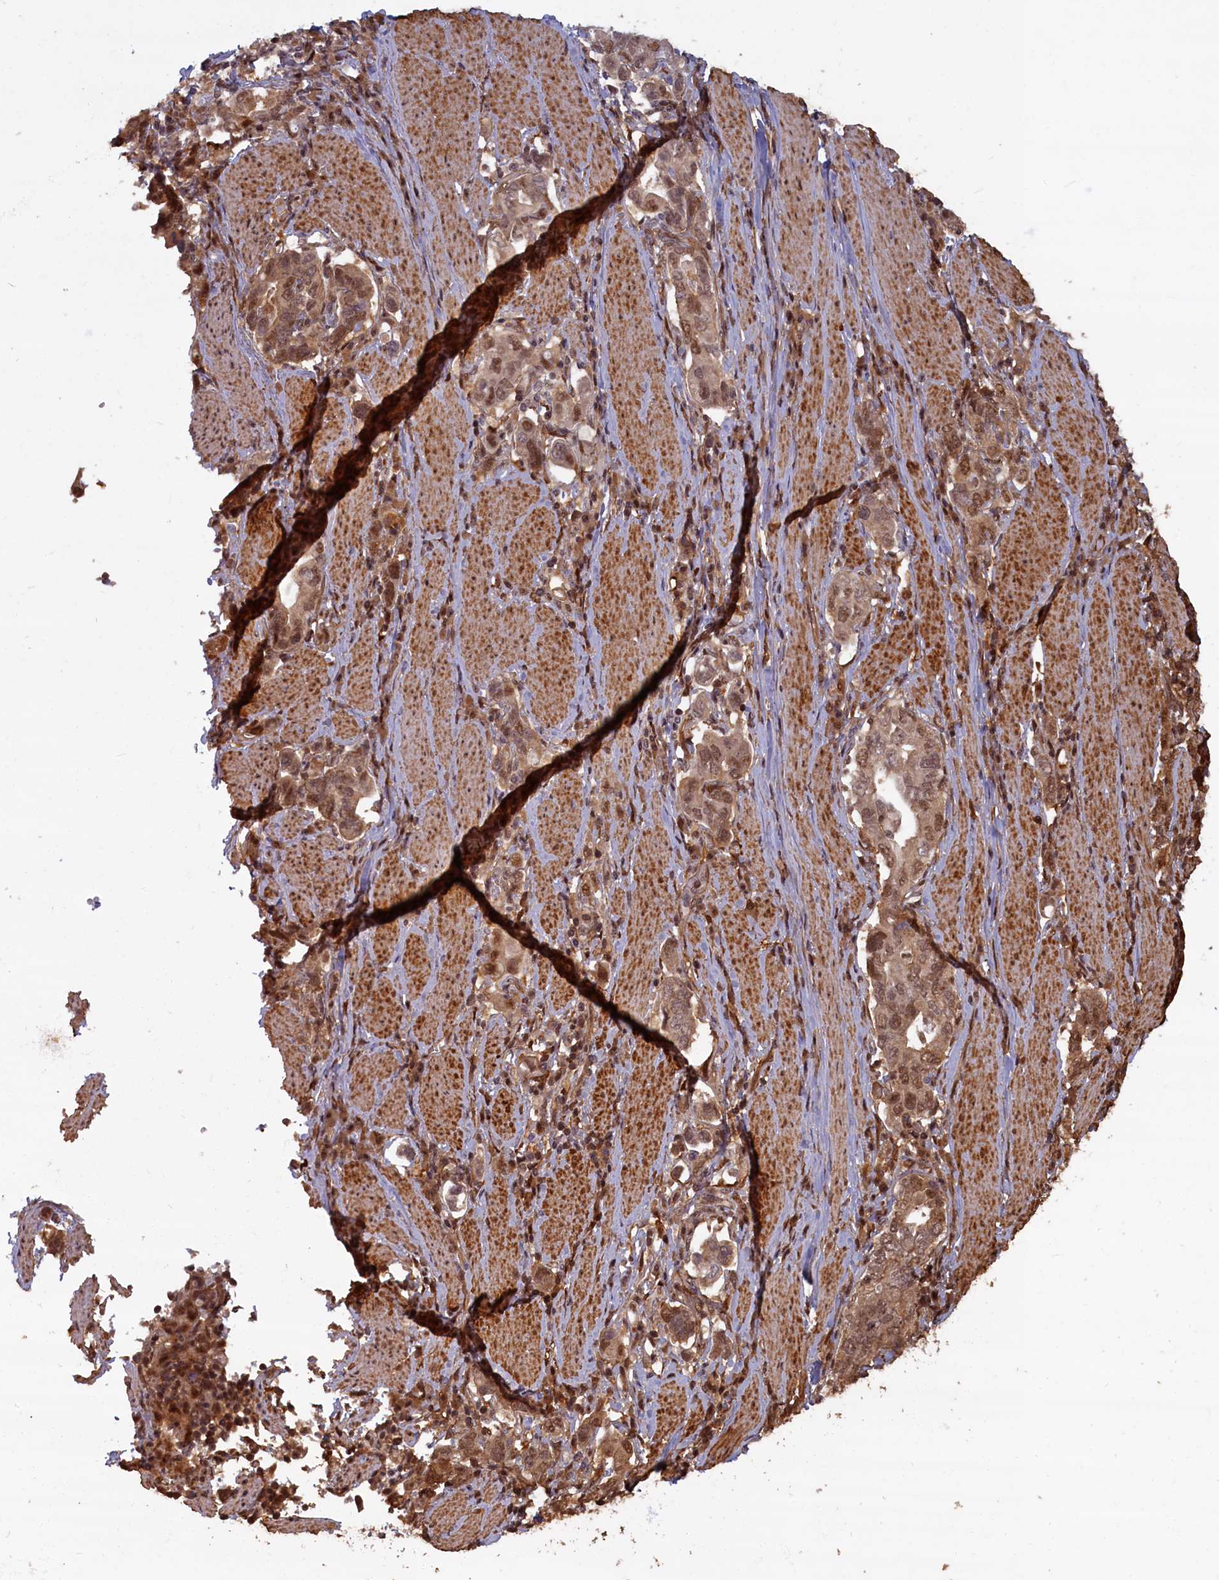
{"staining": {"intensity": "moderate", "quantity": ">75%", "location": "cytoplasmic/membranous,nuclear"}, "tissue": "stomach cancer", "cell_type": "Tumor cells", "image_type": "cancer", "snomed": [{"axis": "morphology", "description": "Adenocarcinoma, NOS"}, {"axis": "topography", "description": "Stomach, upper"}, {"axis": "topography", "description": "Stomach"}], "caption": "Protein staining reveals moderate cytoplasmic/membranous and nuclear positivity in approximately >75% of tumor cells in stomach adenocarcinoma.", "gene": "HIF3A", "patient": {"sex": "male", "age": 62}}